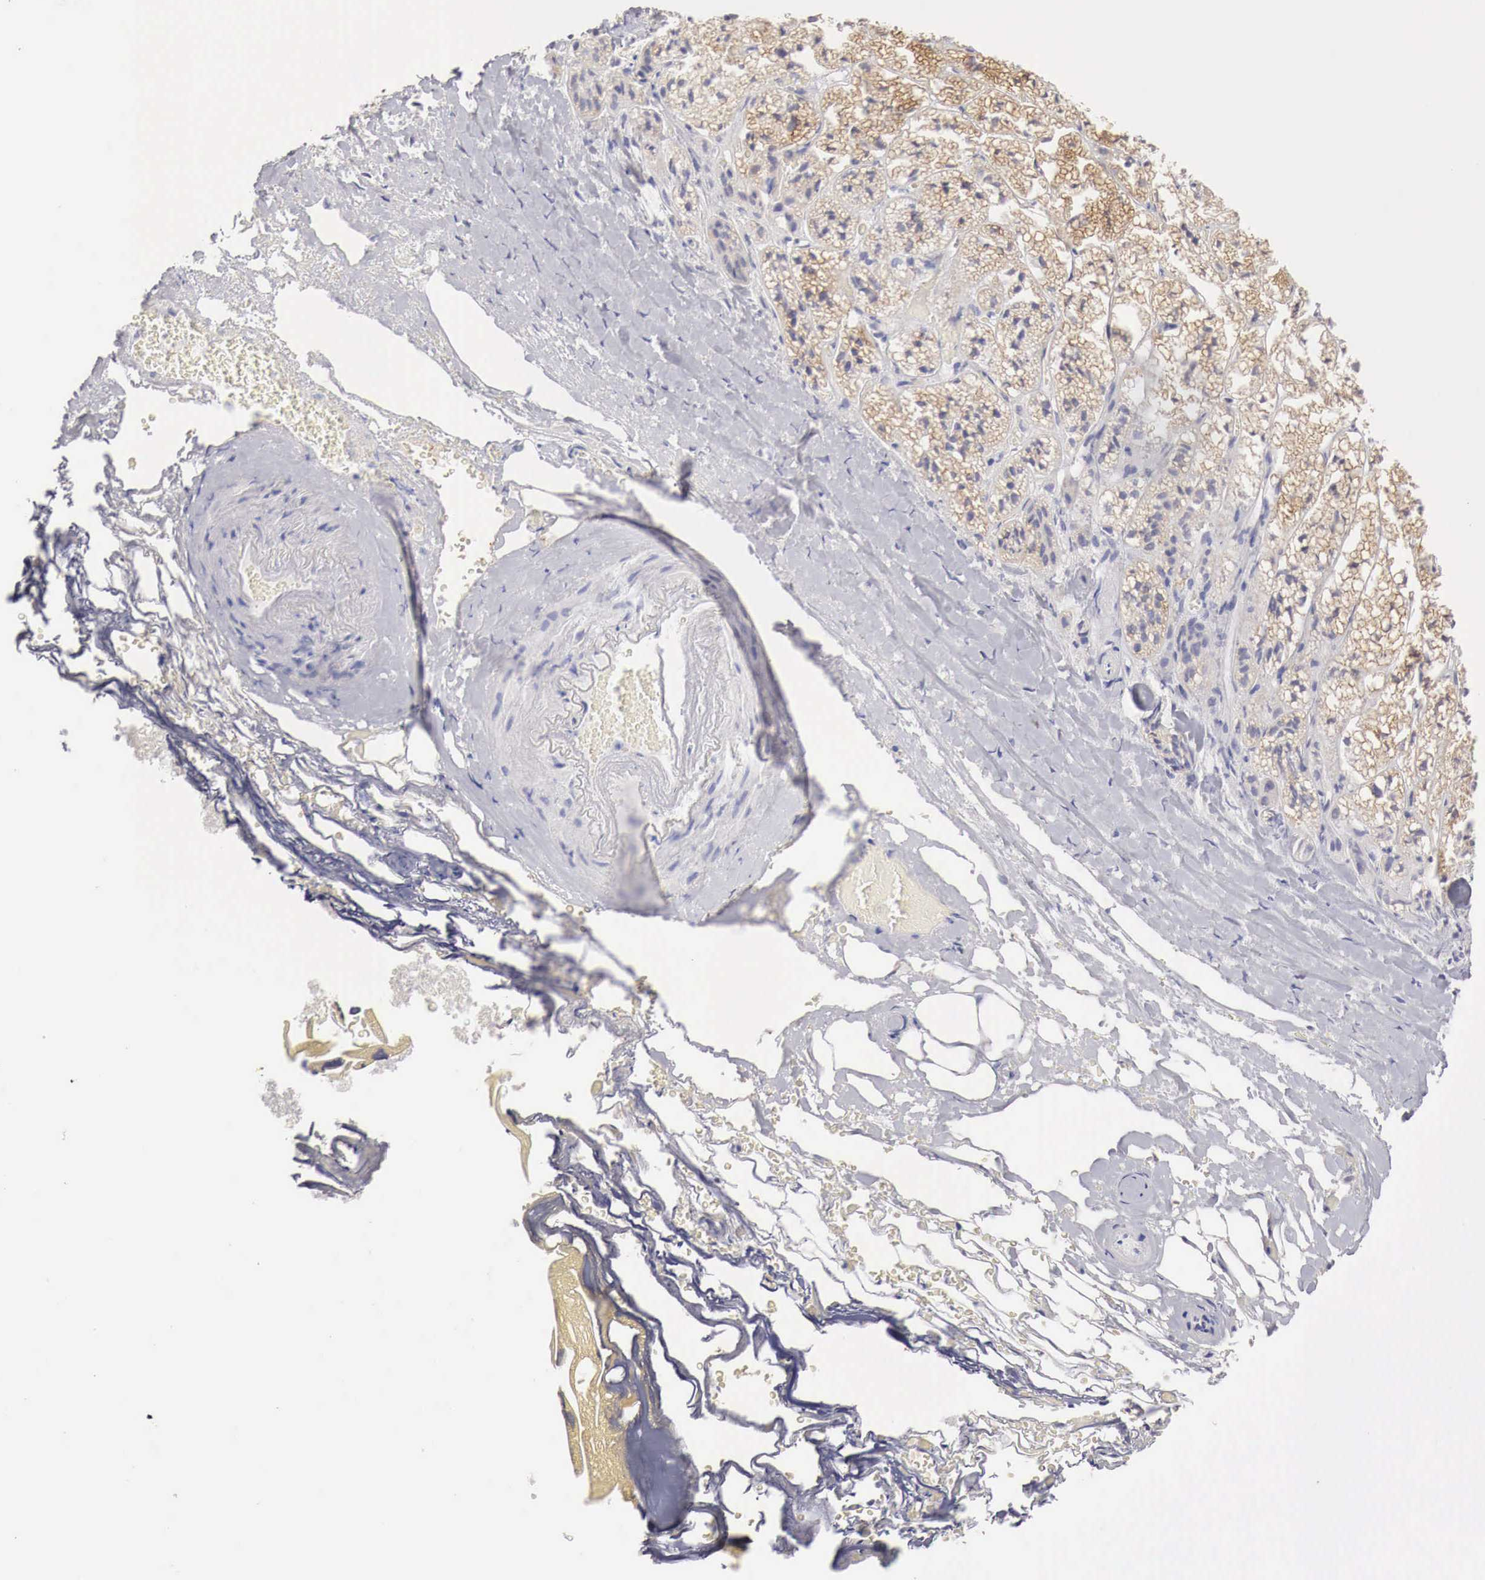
{"staining": {"intensity": "moderate", "quantity": ">75%", "location": "cytoplasmic/membranous"}, "tissue": "adrenal gland", "cell_type": "Glandular cells", "image_type": "normal", "snomed": [{"axis": "morphology", "description": "Normal tissue, NOS"}, {"axis": "topography", "description": "Adrenal gland"}], "caption": "Normal adrenal gland was stained to show a protein in brown. There is medium levels of moderate cytoplasmic/membranous positivity in about >75% of glandular cells. The staining is performed using DAB (3,3'-diaminobenzidine) brown chromogen to label protein expression. The nuclei are counter-stained blue using hematoxylin.", "gene": "NSDHL", "patient": {"sex": "male", "age": 53}}